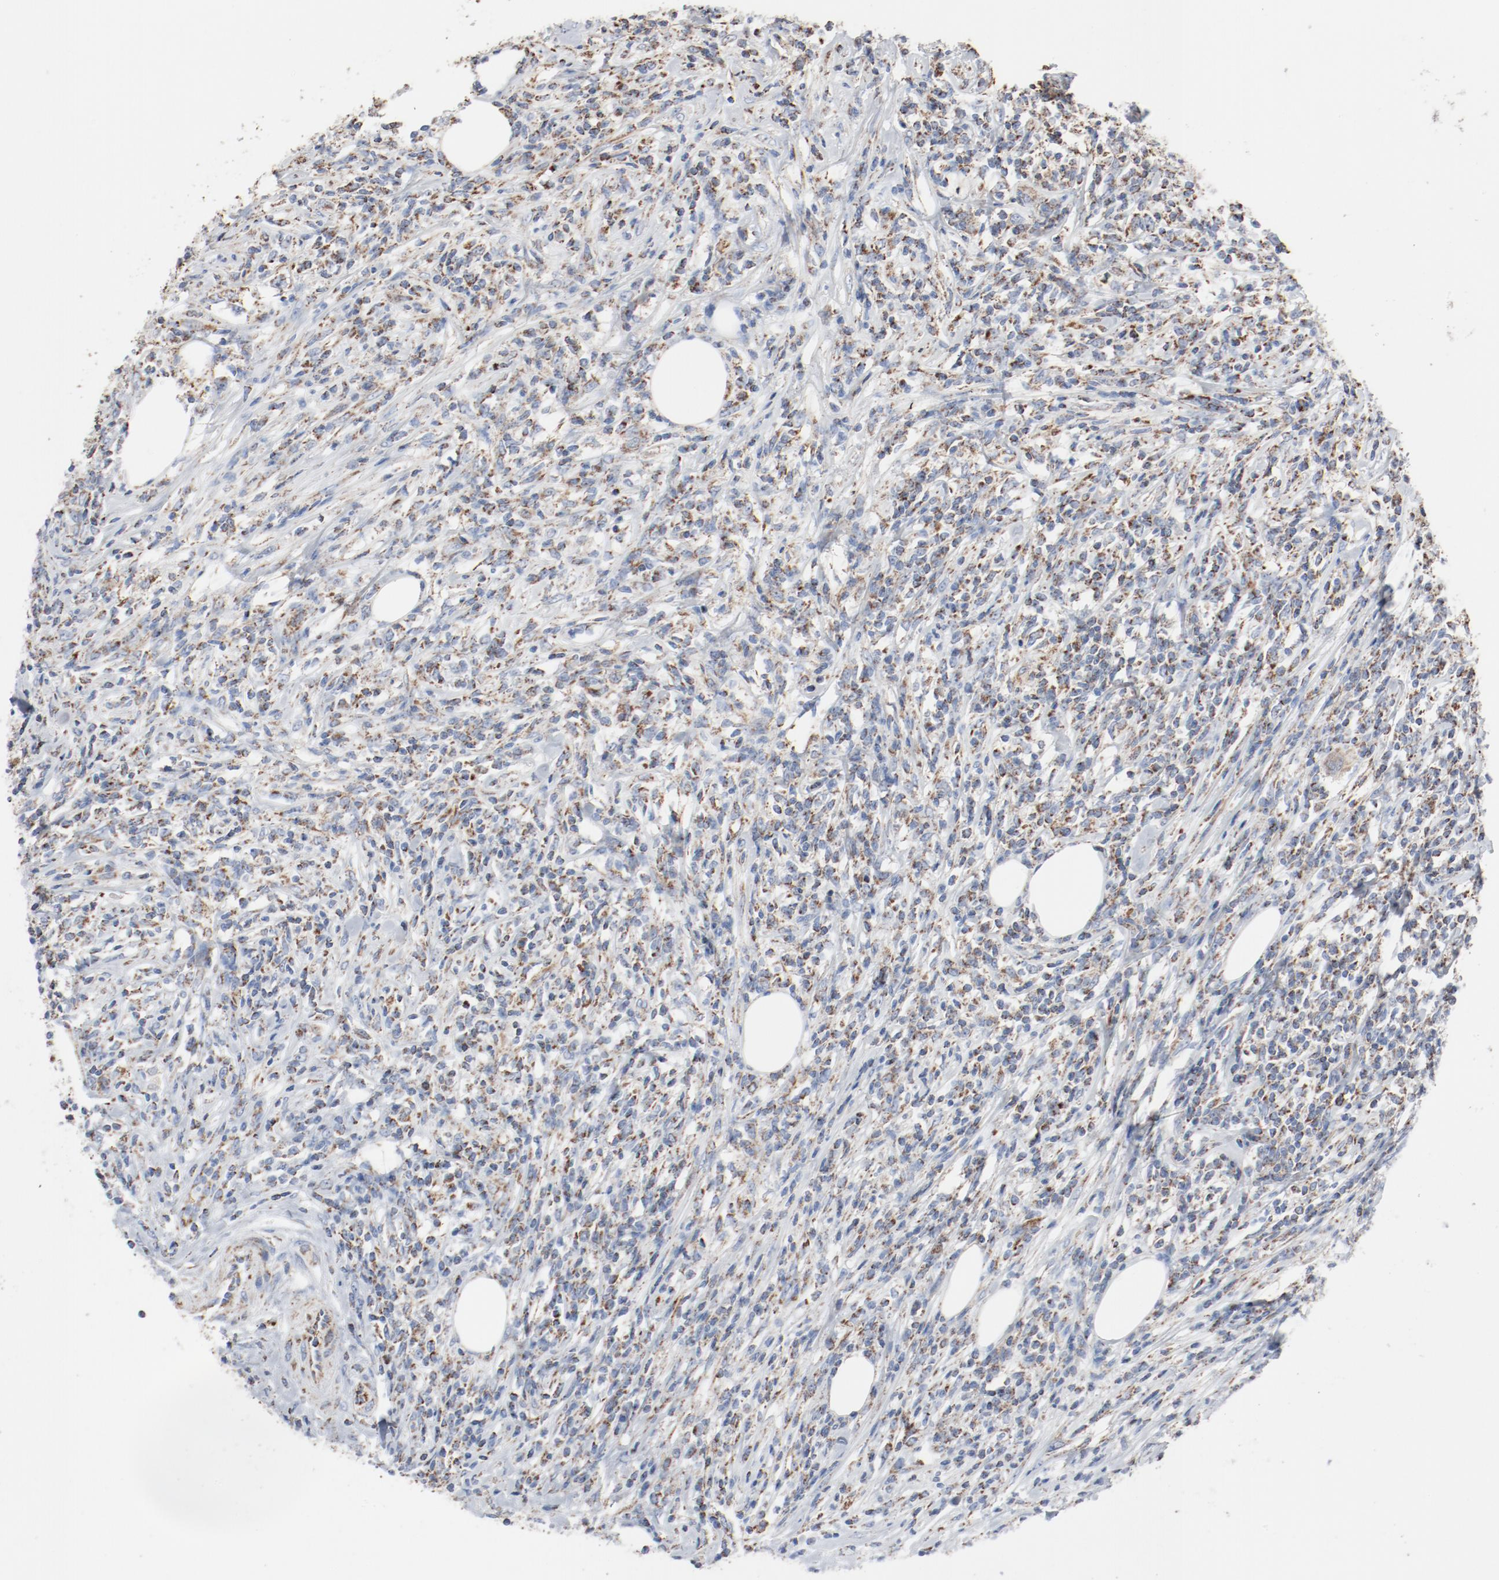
{"staining": {"intensity": "moderate", "quantity": "25%-75%", "location": "cytoplasmic/membranous"}, "tissue": "lymphoma", "cell_type": "Tumor cells", "image_type": "cancer", "snomed": [{"axis": "morphology", "description": "Malignant lymphoma, non-Hodgkin's type, High grade"}, {"axis": "topography", "description": "Lymph node"}], "caption": "A histopathology image showing moderate cytoplasmic/membranous positivity in about 25%-75% of tumor cells in lymphoma, as visualized by brown immunohistochemical staining.", "gene": "NDUFB8", "patient": {"sex": "female", "age": 84}}